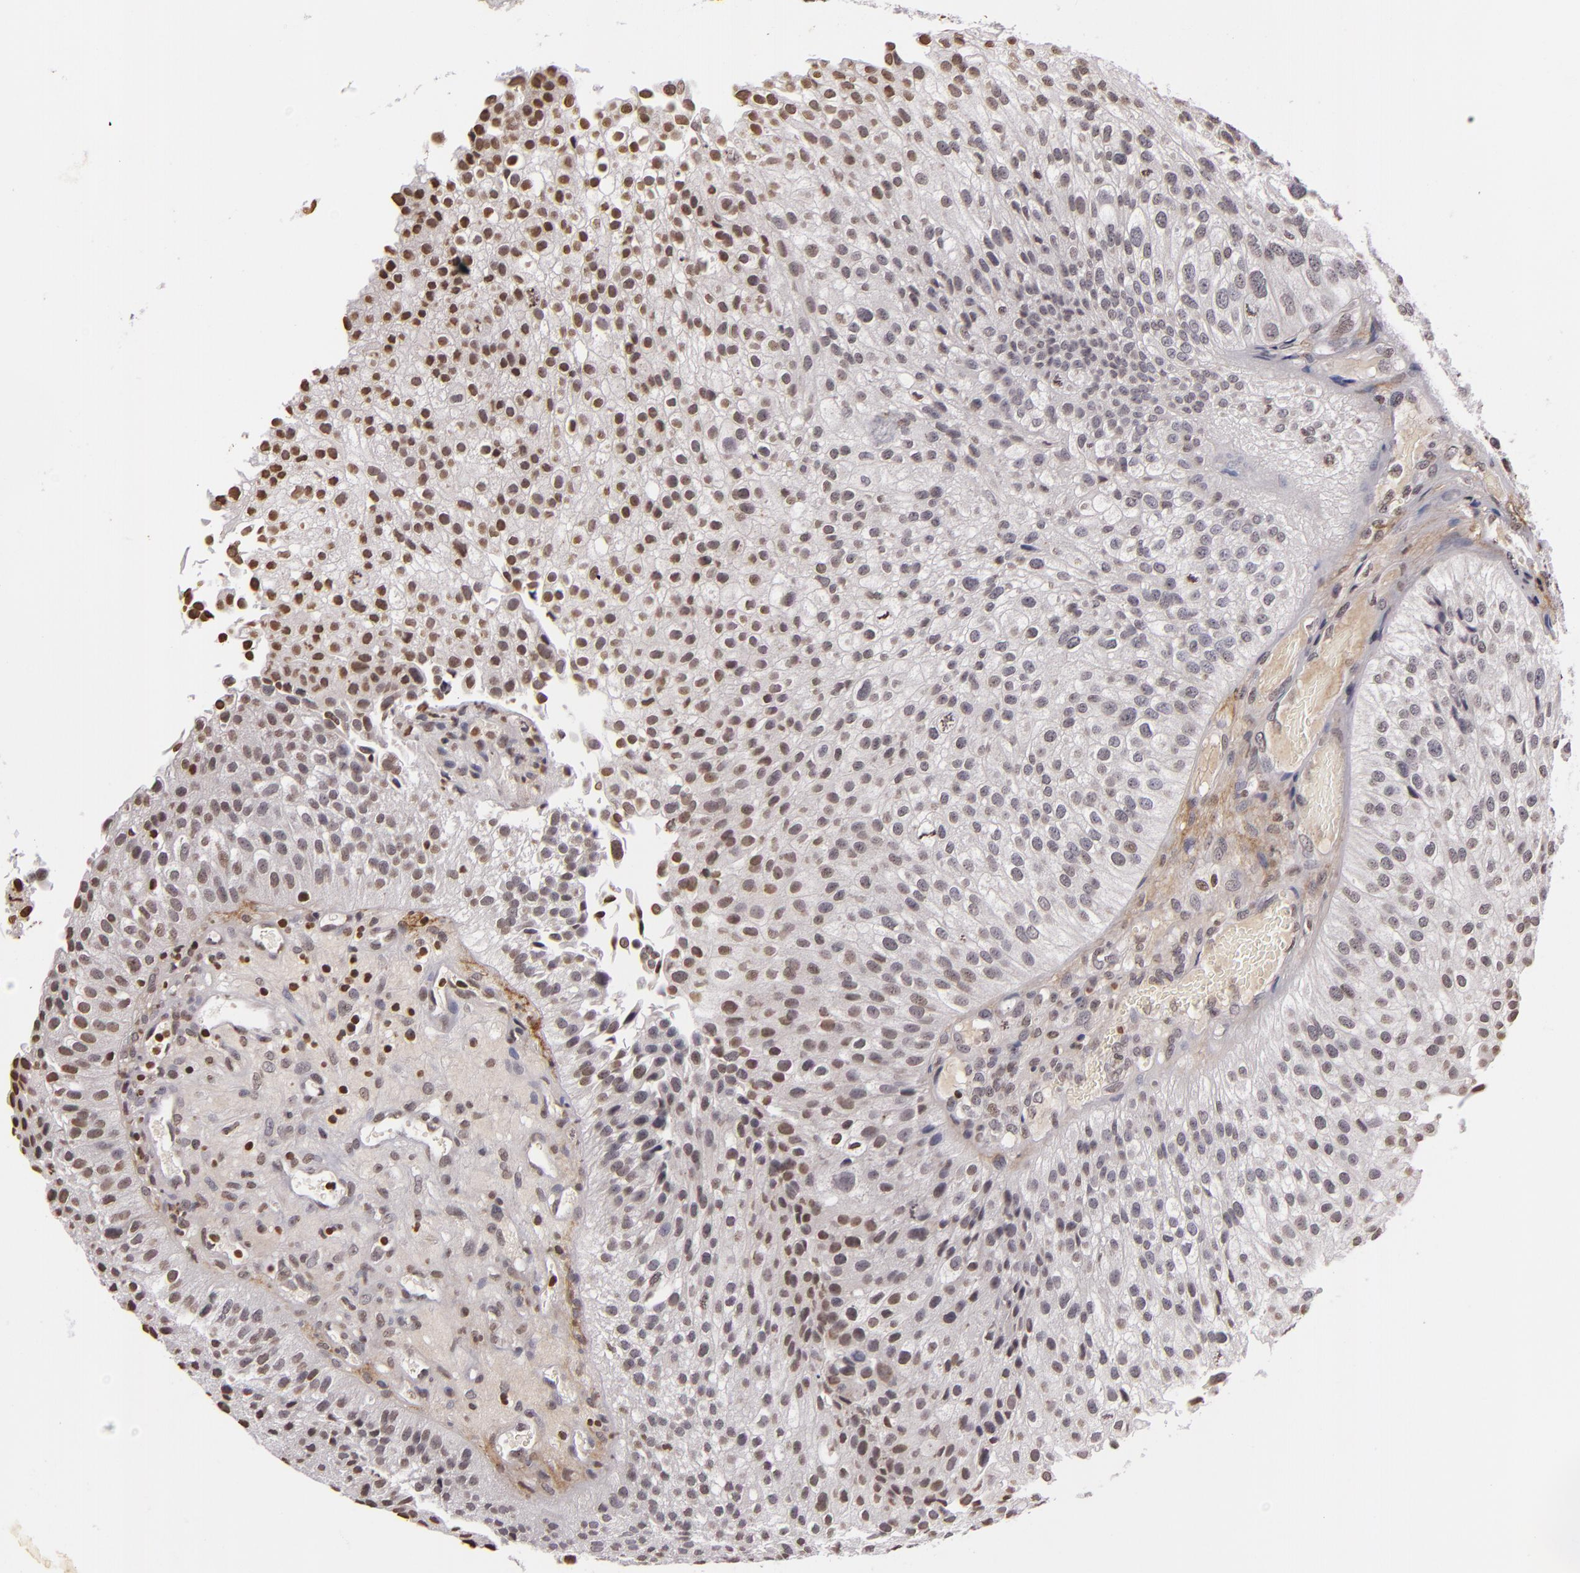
{"staining": {"intensity": "weak", "quantity": "<25%", "location": "nuclear"}, "tissue": "urothelial cancer", "cell_type": "Tumor cells", "image_type": "cancer", "snomed": [{"axis": "morphology", "description": "Urothelial carcinoma, Low grade"}, {"axis": "topography", "description": "Urinary bladder"}], "caption": "An immunohistochemistry (IHC) image of low-grade urothelial carcinoma is shown. There is no staining in tumor cells of low-grade urothelial carcinoma.", "gene": "THRB", "patient": {"sex": "female", "age": 89}}